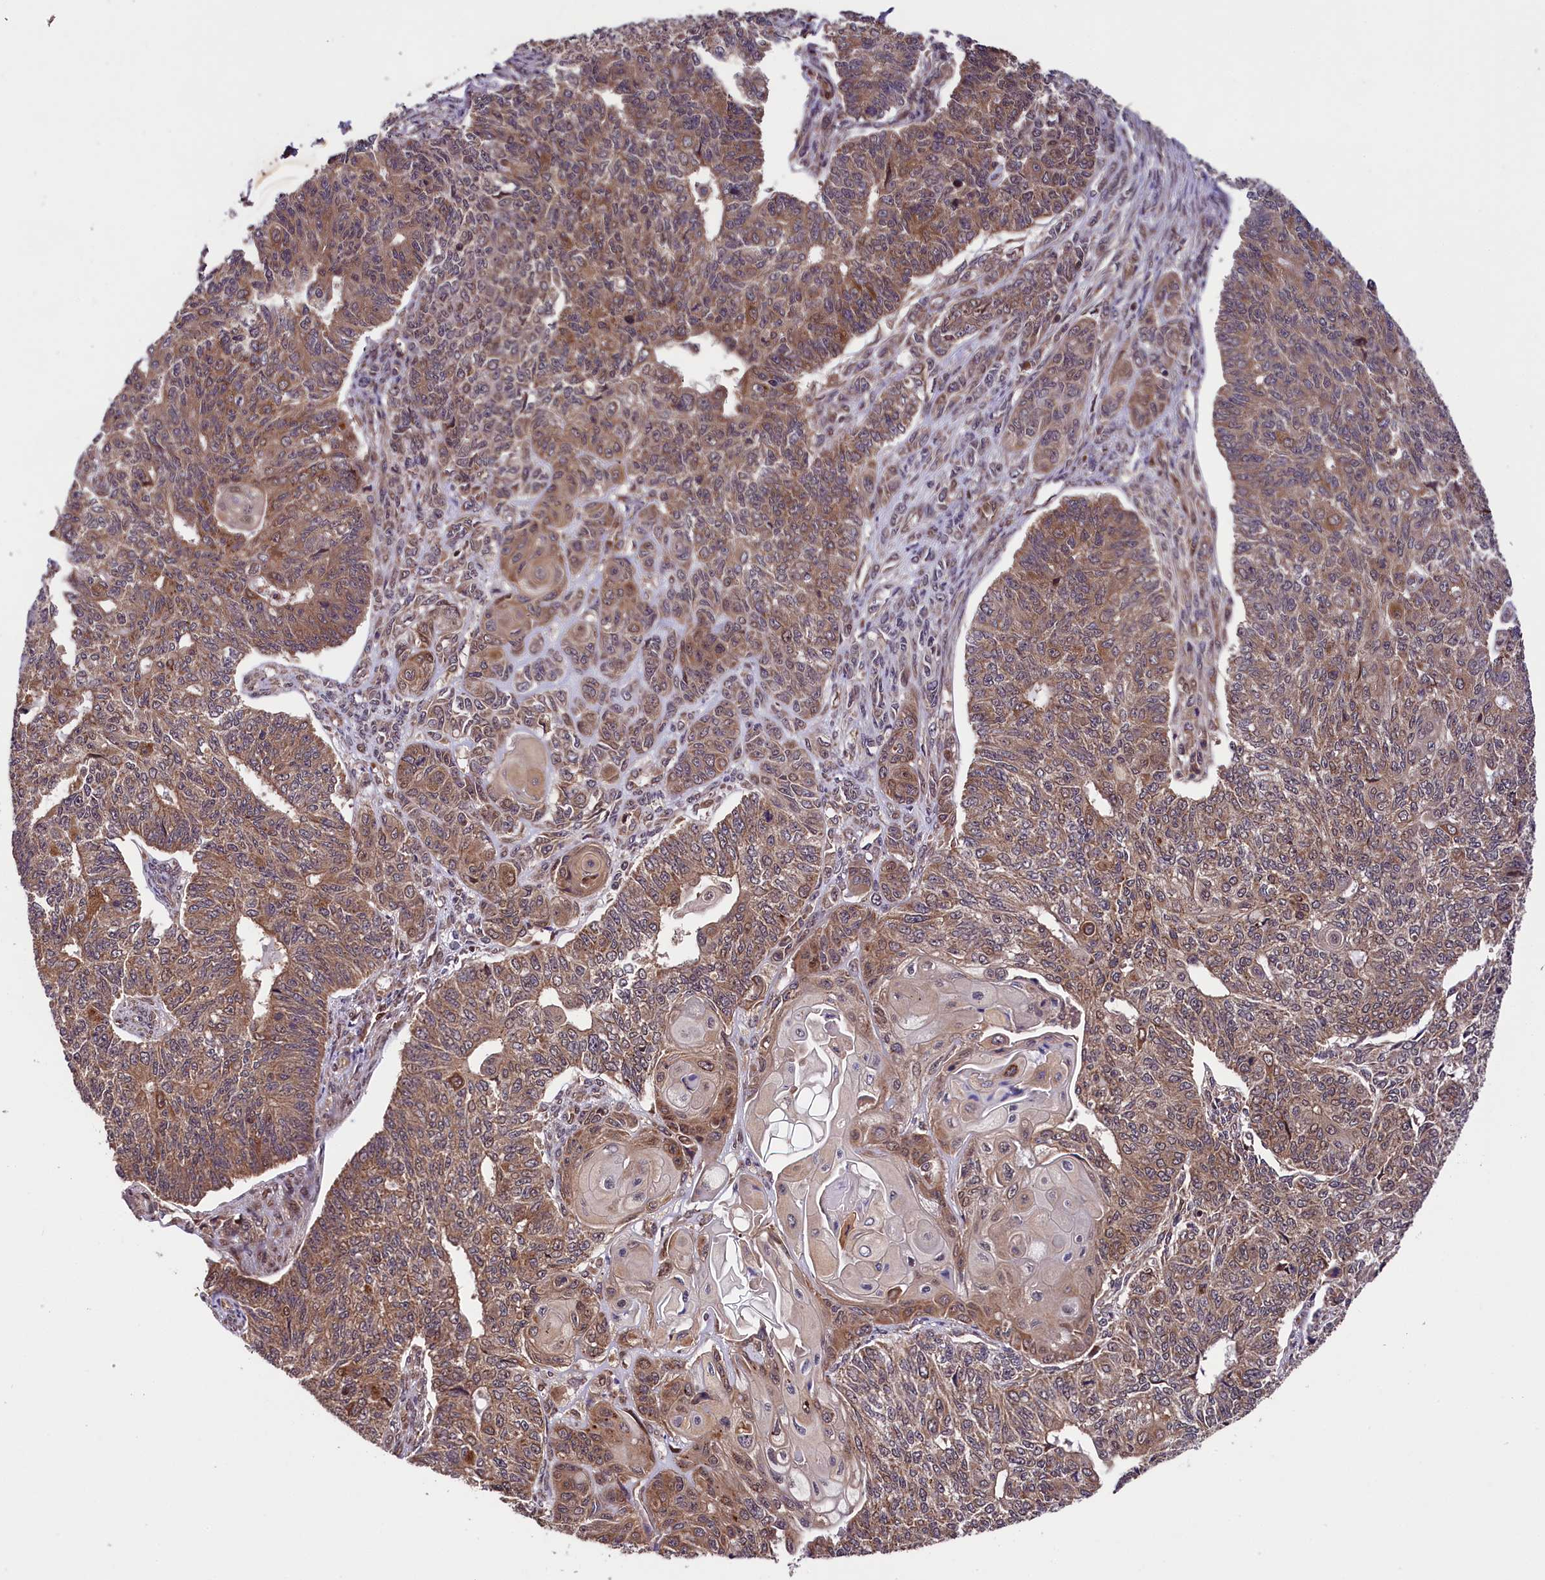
{"staining": {"intensity": "moderate", "quantity": ">75%", "location": "cytoplasmic/membranous"}, "tissue": "endometrial cancer", "cell_type": "Tumor cells", "image_type": "cancer", "snomed": [{"axis": "morphology", "description": "Adenocarcinoma, NOS"}, {"axis": "topography", "description": "Endometrium"}], "caption": "Adenocarcinoma (endometrial) stained with a protein marker shows moderate staining in tumor cells.", "gene": "DOHH", "patient": {"sex": "female", "age": 32}}